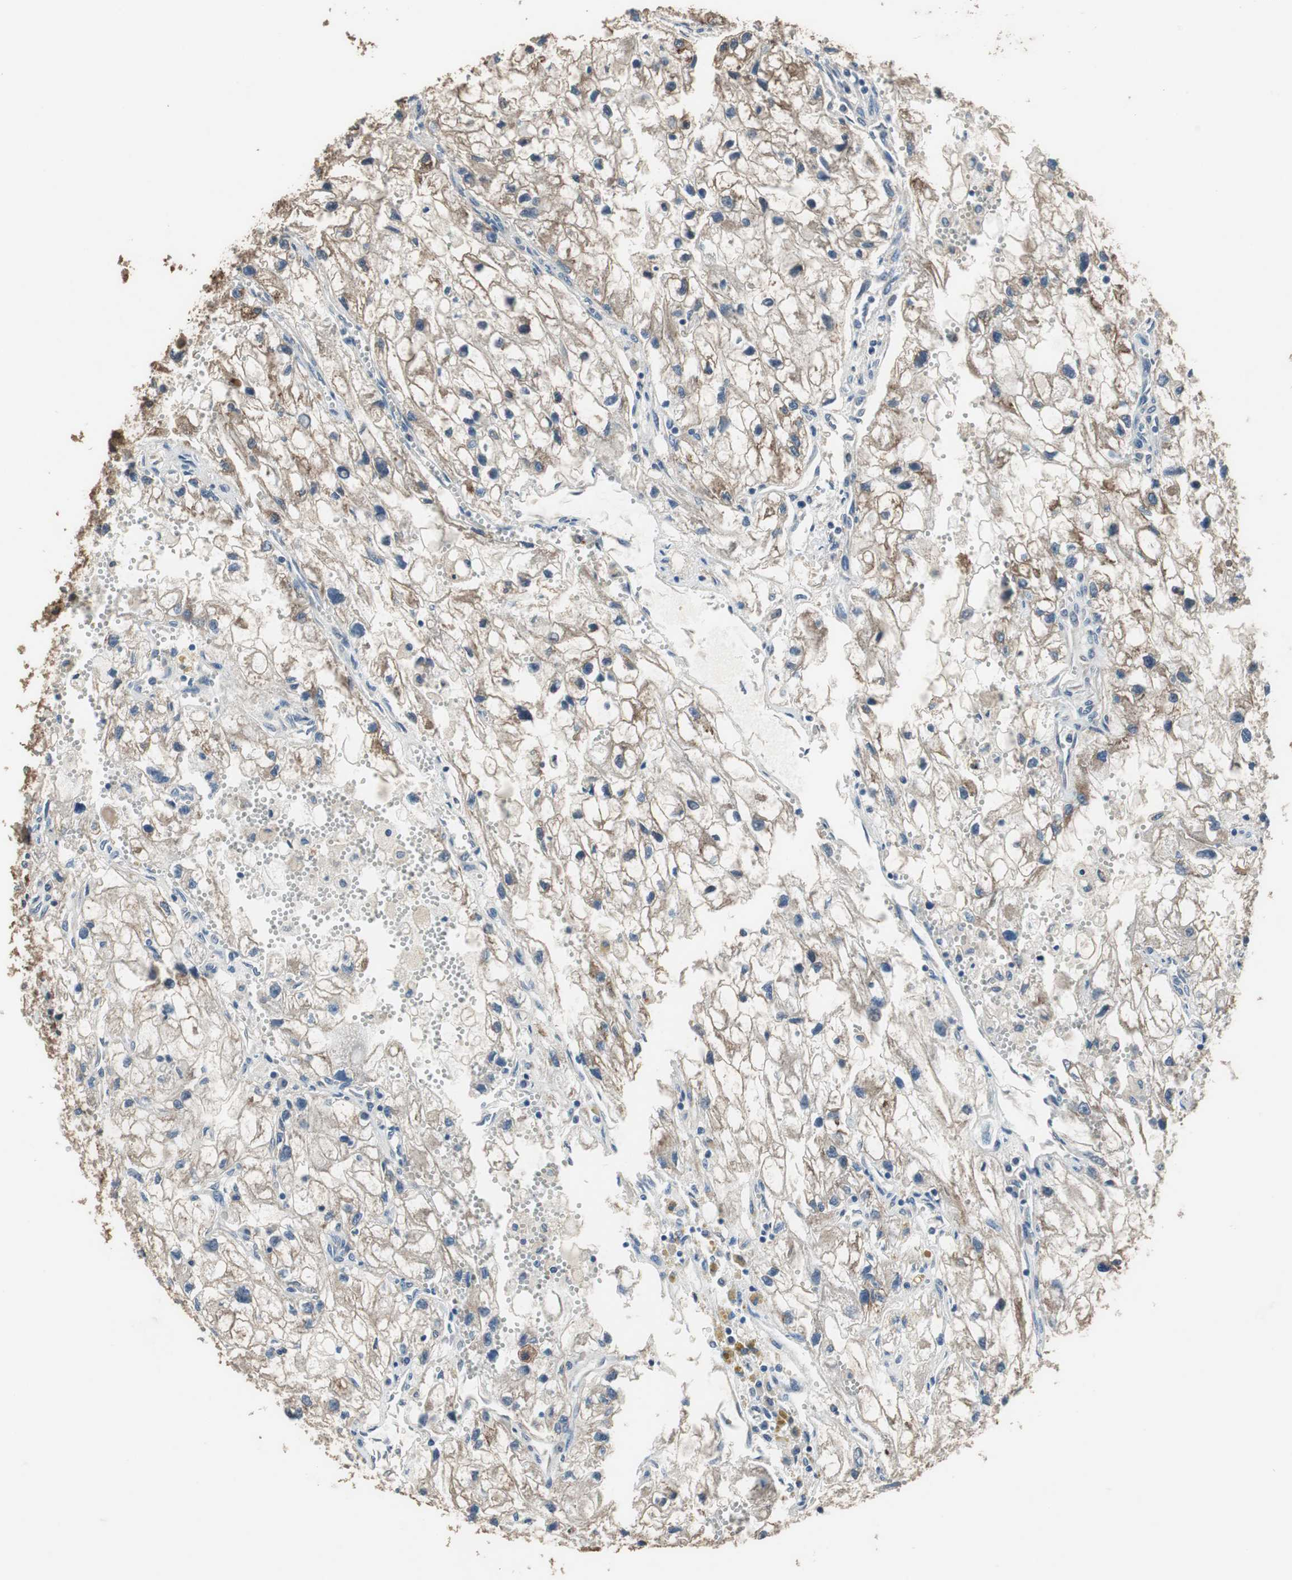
{"staining": {"intensity": "weak", "quantity": "25%-75%", "location": "cytoplasmic/membranous"}, "tissue": "renal cancer", "cell_type": "Tumor cells", "image_type": "cancer", "snomed": [{"axis": "morphology", "description": "Adenocarcinoma, NOS"}, {"axis": "topography", "description": "Kidney"}], "caption": "The micrograph shows immunohistochemical staining of renal cancer. There is weak cytoplasmic/membranous positivity is seen in approximately 25%-75% of tumor cells.", "gene": "PI4KB", "patient": {"sex": "female", "age": 70}}